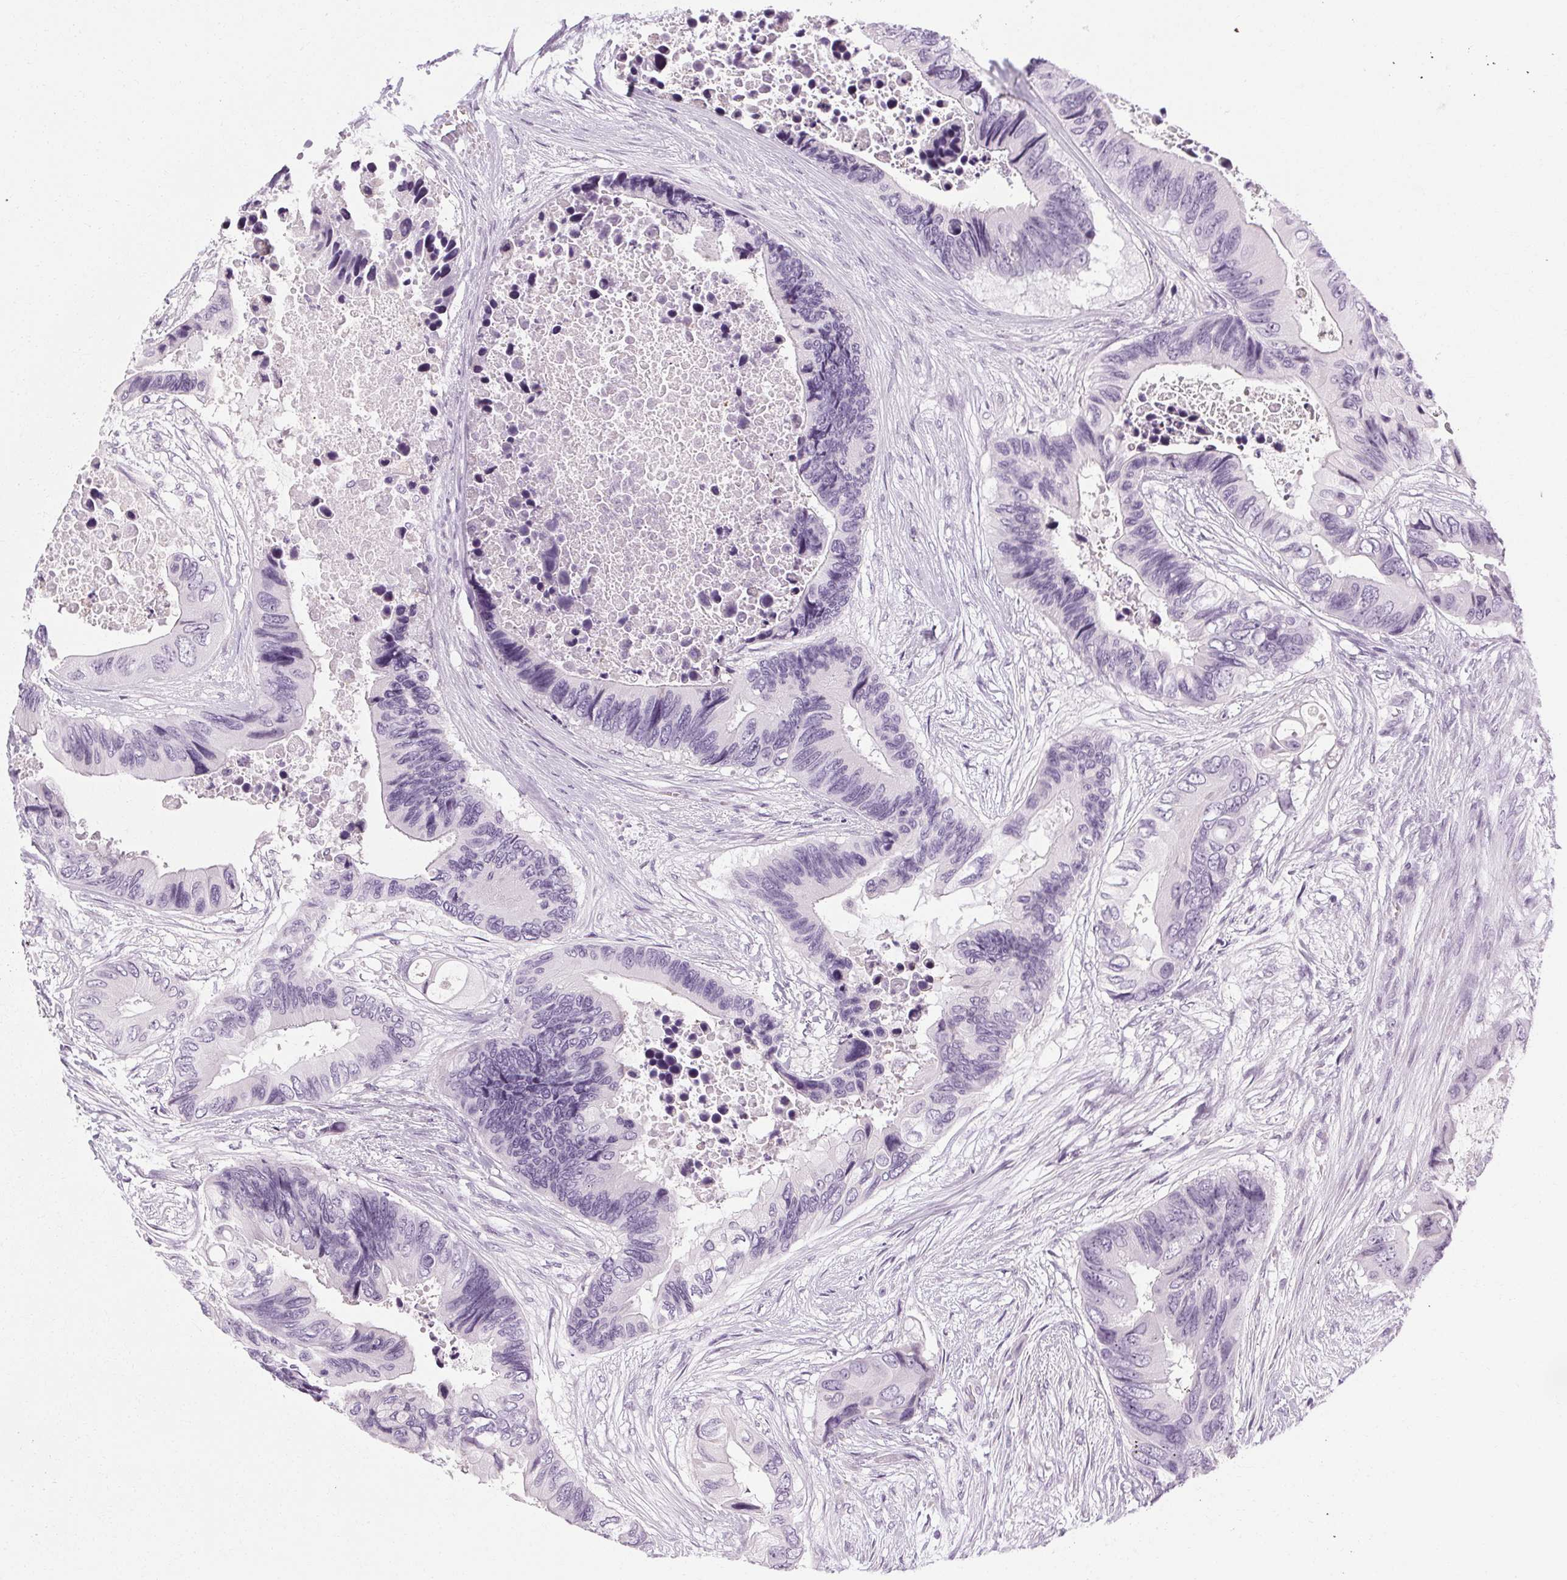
{"staining": {"intensity": "negative", "quantity": "none", "location": "none"}, "tissue": "colorectal cancer", "cell_type": "Tumor cells", "image_type": "cancer", "snomed": [{"axis": "morphology", "description": "Adenocarcinoma, NOS"}, {"axis": "topography", "description": "Rectum"}], "caption": "This micrograph is of colorectal cancer stained with immunohistochemistry (IHC) to label a protein in brown with the nuclei are counter-stained blue. There is no positivity in tumor cells.", "gene": "POMC", "patient": {"sex": "male", "age": 63}}